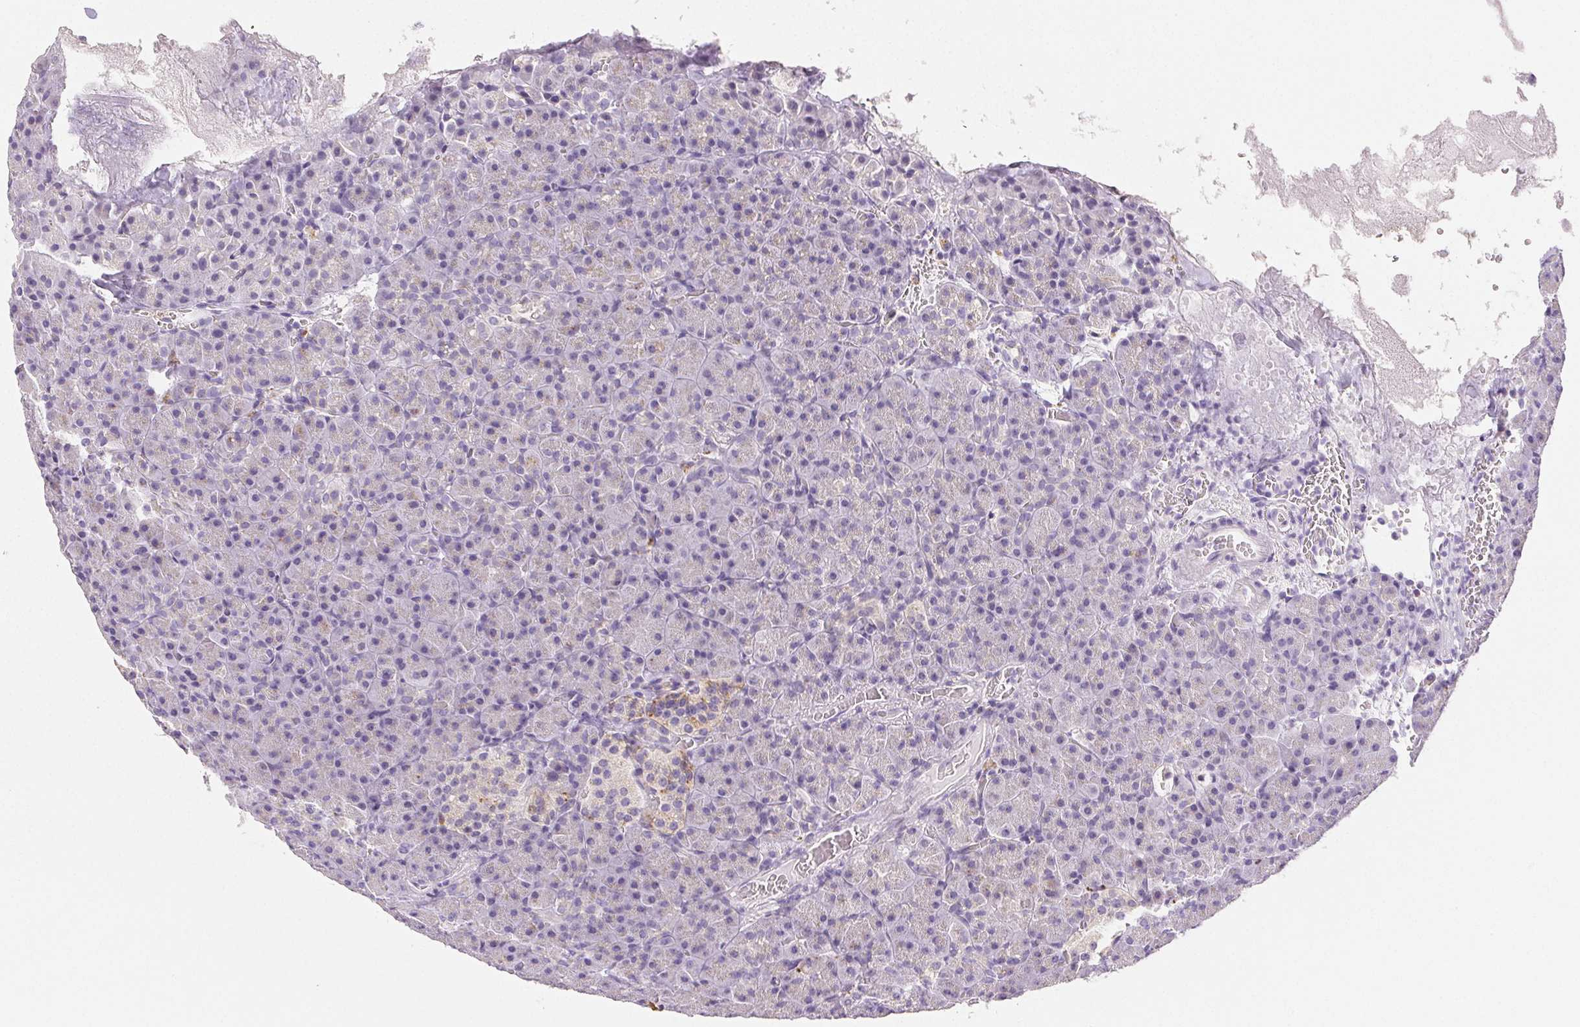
{"staining": {"intensity": "weak", "quantity": "<25%", "location": "cytoplasmic/membranous"}, "tissue": "pancreas", "cell_type": "Exocrine glandular cells", "image_type": "normal", "snomed": [{"axis": "morphology", "description": "Normal tissue, NOS"}, {"axis": "topography", "description": "Pancreas"}], "caption": "Immunohistochemistry histopathology image of normal pancreas: pancreas stained with DAB exhibits no significant protein expression in exocrine glandular cells. The staining was performed using DAB (3,3'-diaminobenzidine) to visualize the protein expression in brown, while the nuclei were stained in blue with hematoxylin (Magnification: 20x).", "gene": "LIPA", "patient": {"sex": "female", "age": 74}}